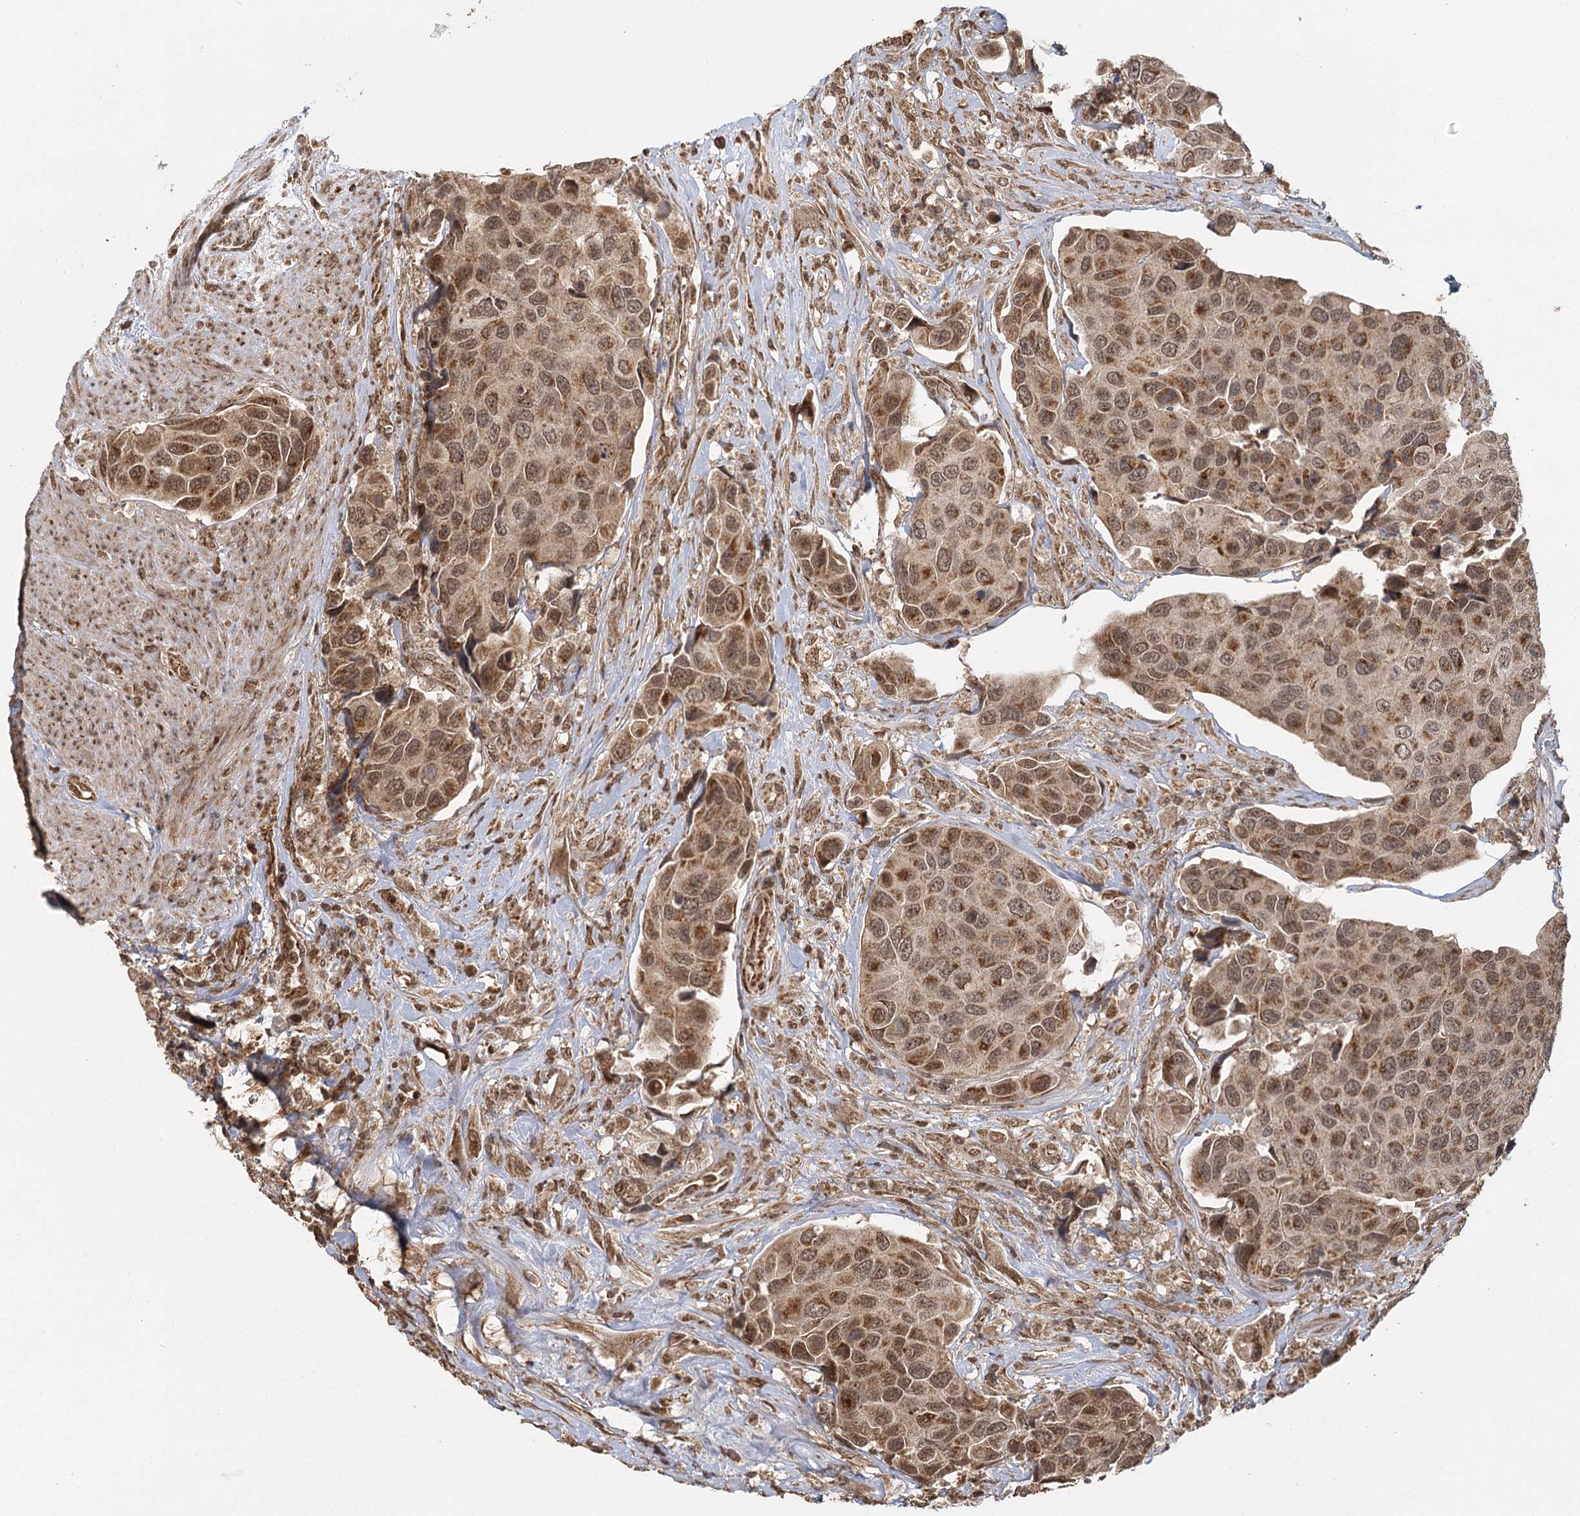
{"staining": {"intensity": "moderate", "quantity": ">75%", "location": "cytoplasmic/membranous,nuclear"}, "tissue": "urothelial cancer", "cell_type": "Tumor cells", "image_type": "cancer", "snomed": [{"axis": "morphology", "description": "Urothelial carcinoma, High grade"}, {"axis": "topography", "description": "Urinary bladder"}], "caption": "Urothelial cancer stained for a protein (brown) shows moderate cytoplasmic/membranous and nuclear positive expression in about >75% of tumor cells.", "gene": "MICU1", "patient": {"sex": "male", "age": 74}}